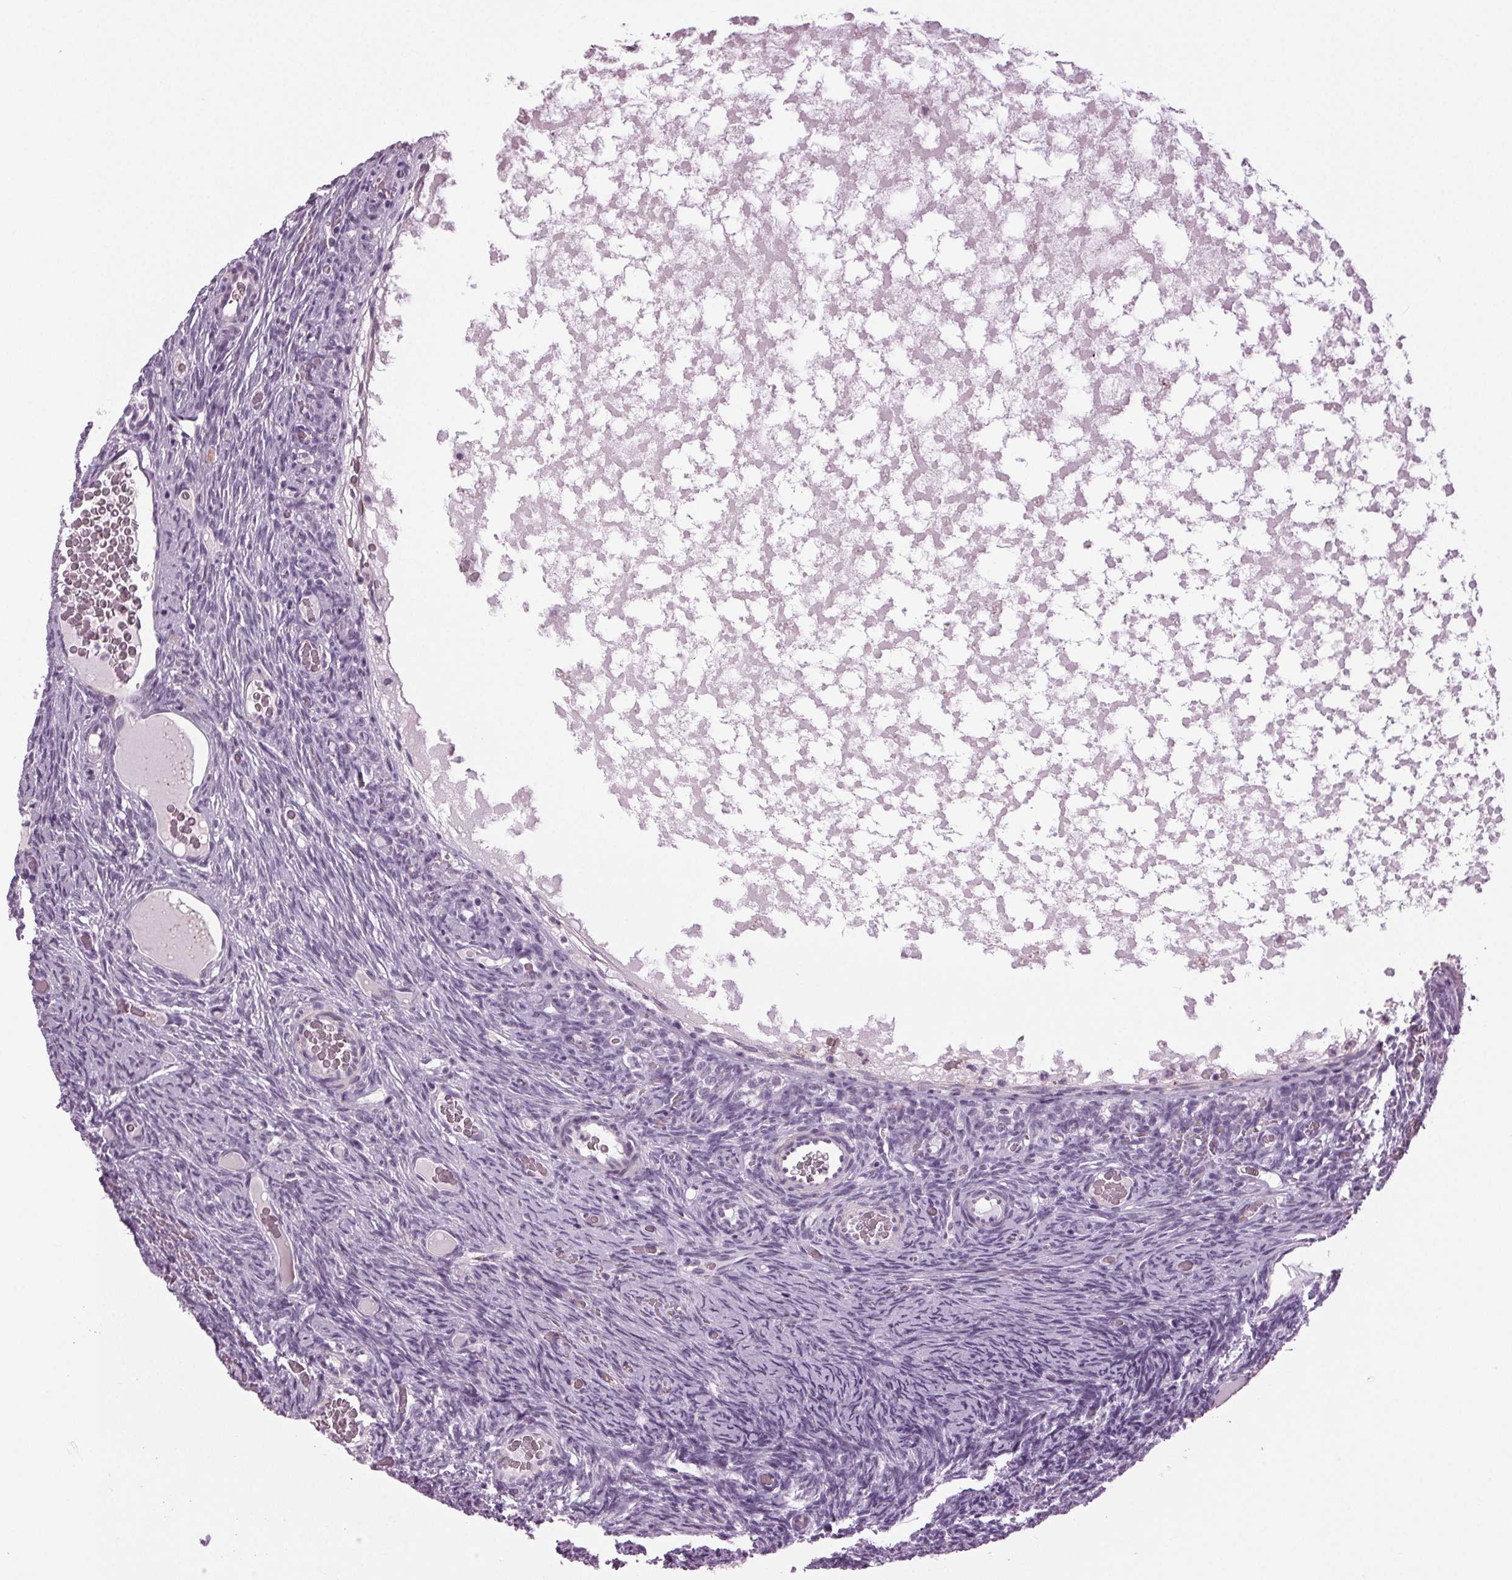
{"staining": {"intensity": "negative", "quantity": "none", "location": "none"}, "tissue": "ovary", "cell_type": "Ovarian stroma cells", "image_type": "normal", "snomed": [{"axis": "morphology", "description": "Normal tissue, NOS"}, {"axis": "topography", "description": "Ovary"}], "caption": "This is an IHC histopathology image of normal human ovary. There is no positivity in ovarian stroma cells.", "gene": "DNAH12", "patient": {"sex": "female", "age": 34}}